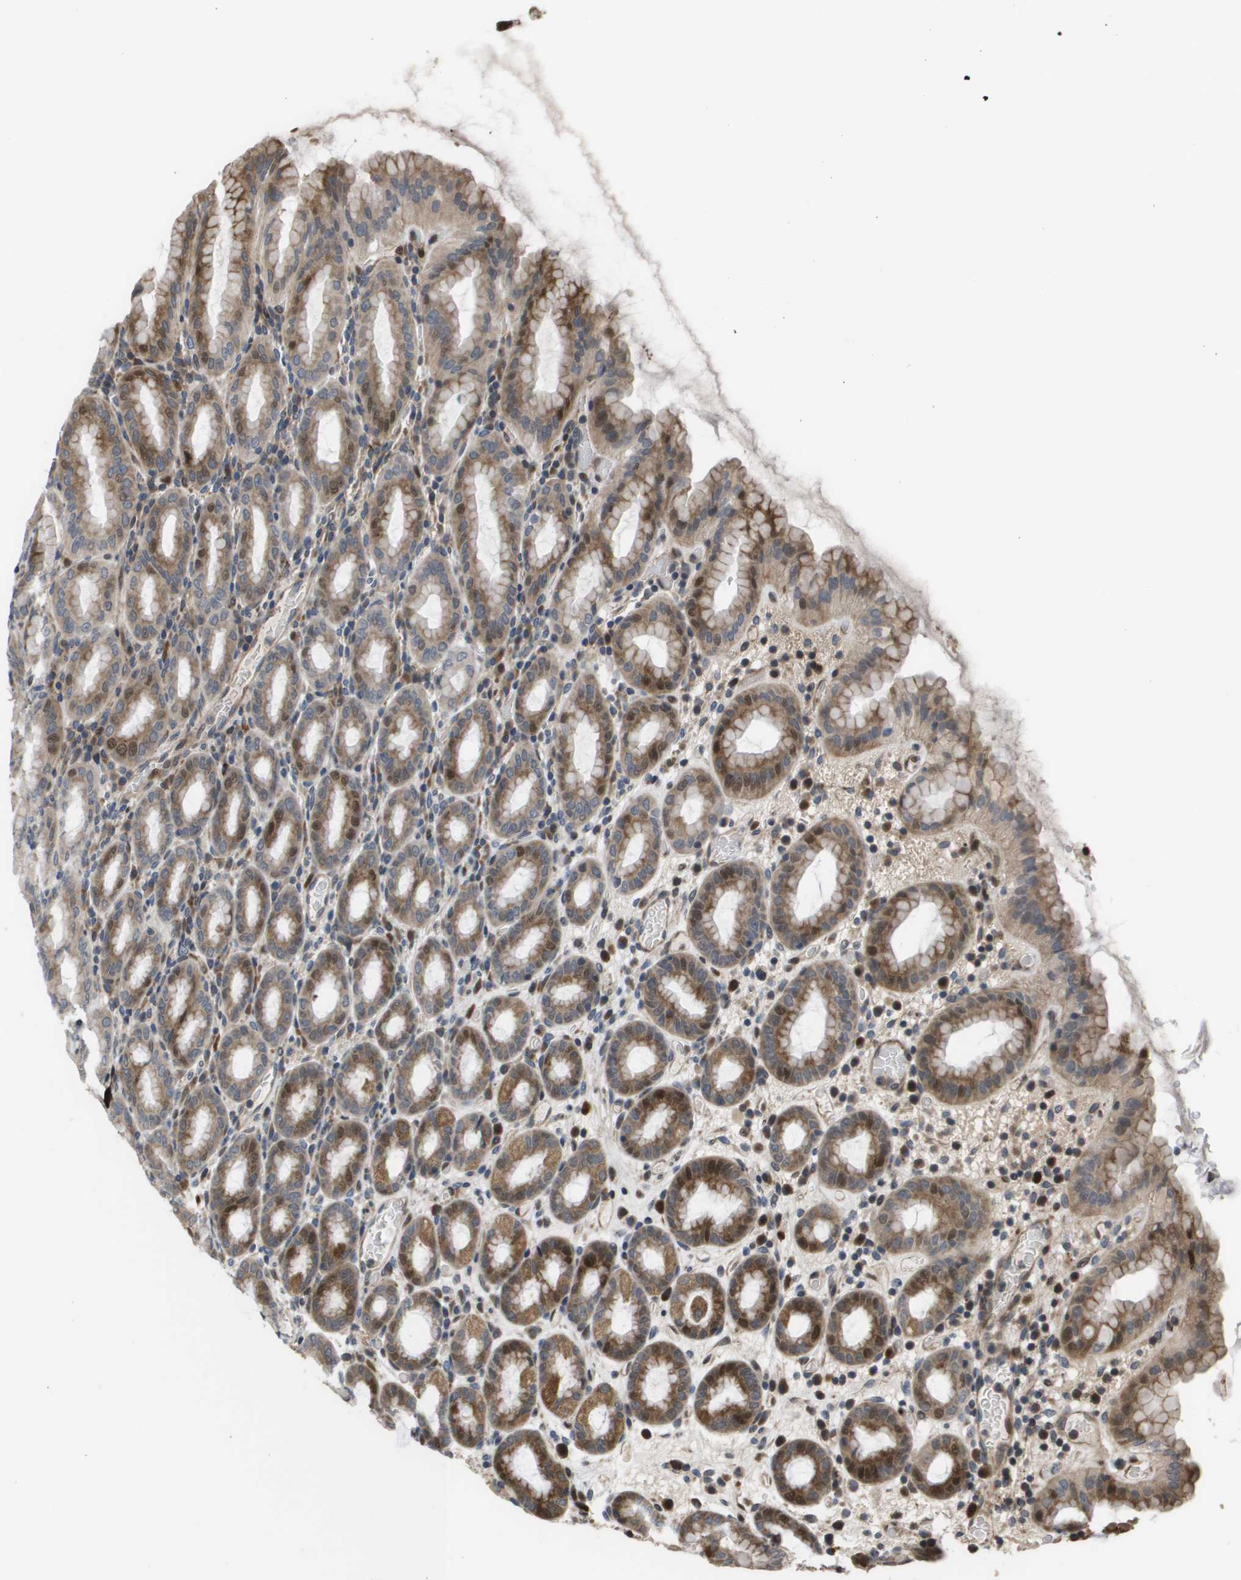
{"staining": {"intensity": "moderate", "quantity": "25%-75%", "location": "cytoplasmic/membranous,nuclear"}, "tissue": "stomach", "cell_type": "Glandular cells", "image_type": "normal", "snomed": [{"axis": "morphology", "description": "Normal tissue, NOS"}, {"axis": "topography", "description": "Stomach, upper"}], "caption": "Glandular cells reveal moderate cytoplasmic/membranous,nuclear positivity in approximately 25%-75% of cells in benign stomach.", "gene": "AXIN2", "patient": {"sex": "male", "age": 68}}